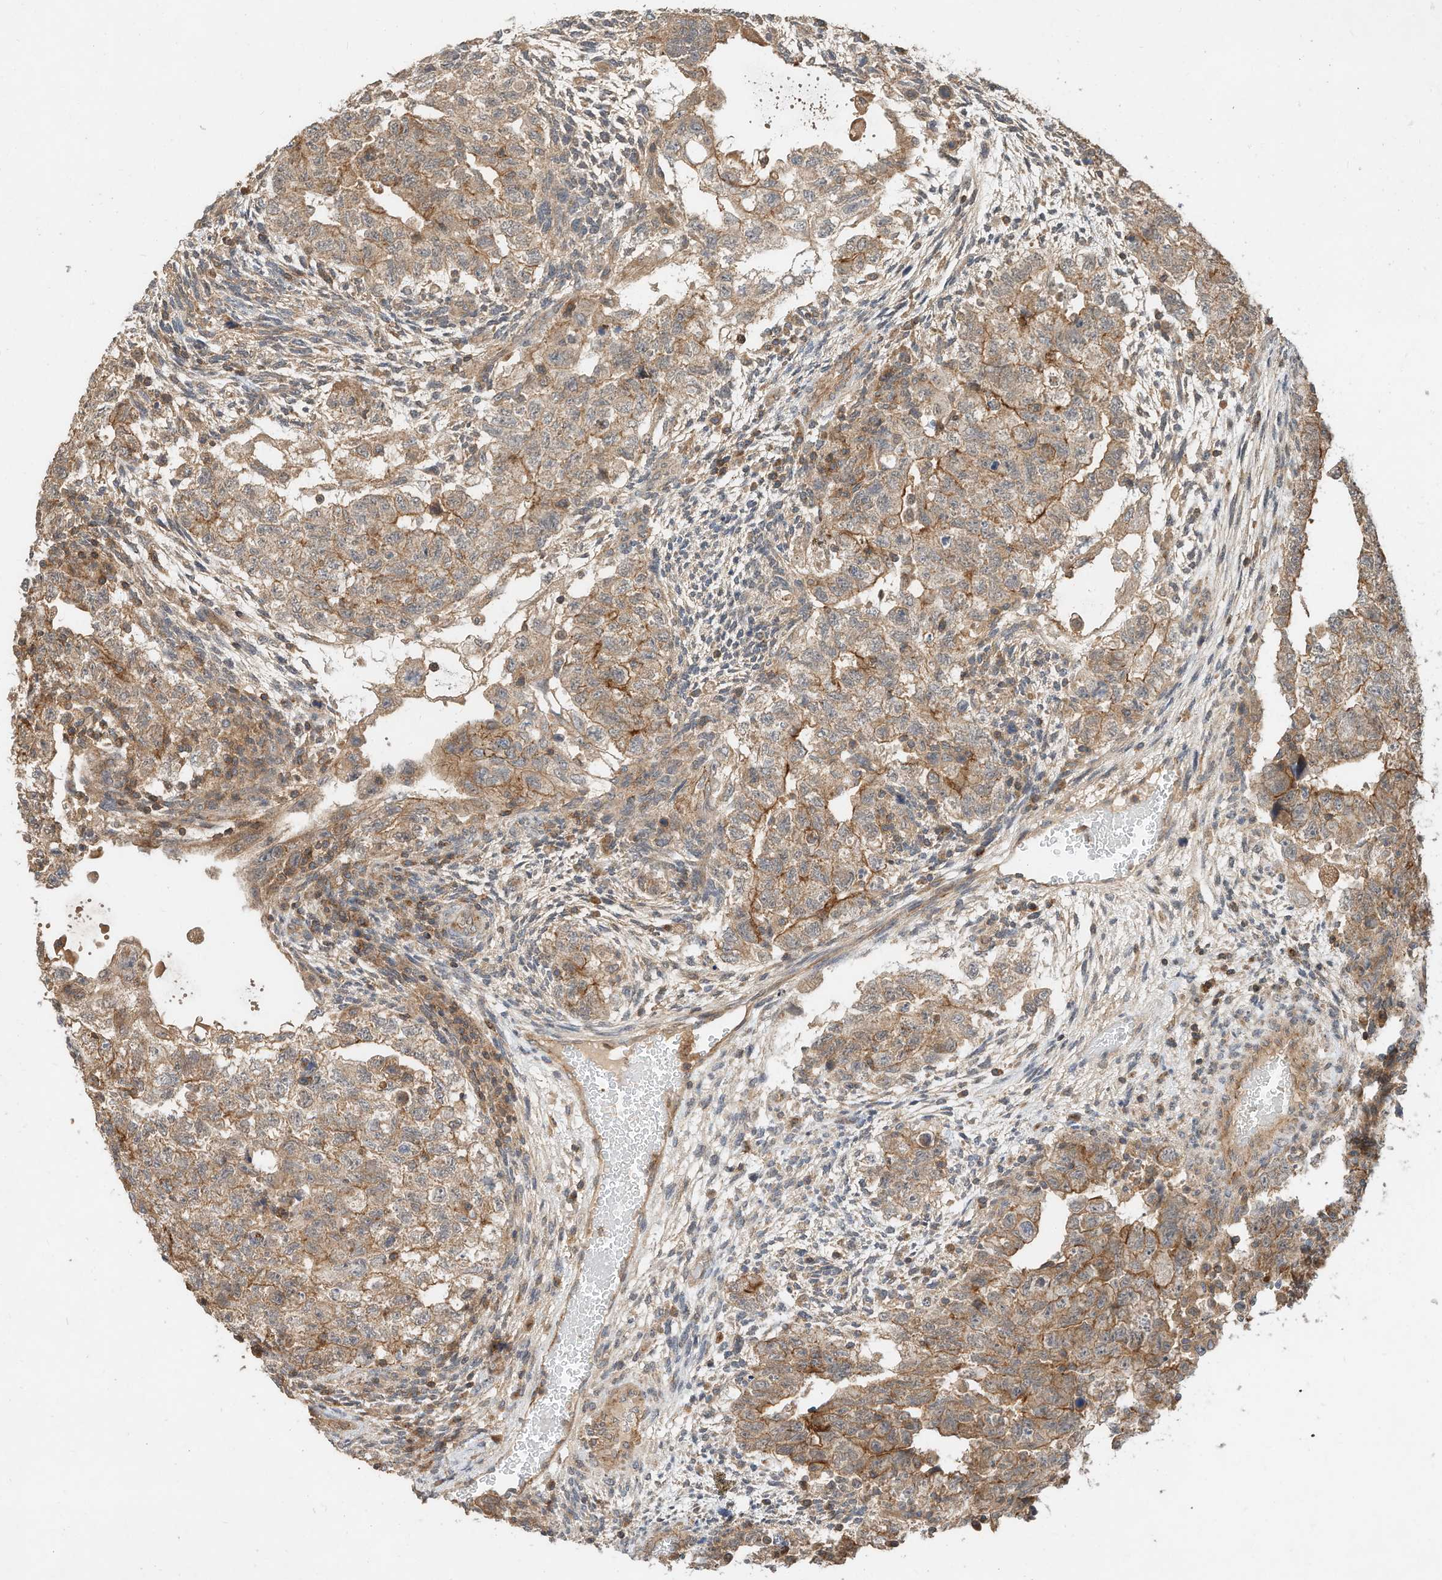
{"staining": {"intensity": "moderate", "quantity": ">75%", "location": "cytoplasmic/membranous"}, "tissue": "testis cancer", "cell_type": "Tumor cells", "image_type": "cancer", "snomed": [{"axis": "morphology", "description": "Carcinoma, Embryonal, NOS"}, {"axis": "topography", "description": "Testis"}], "caption": "A high-resolution image shows IHC staining of testis cancer (embryonal carcinoma), which demonstrates moderate cytoplasmic/membranous positivity in about >75% of tumor cells. The staining was performed using DAB to visualize the protein expression in brown, while the nuclei were stained in blue with hematoxylin (Magnification: 20x).", "gene": "CPAMD8", "patient": {"sex": "male", "age": 36}}